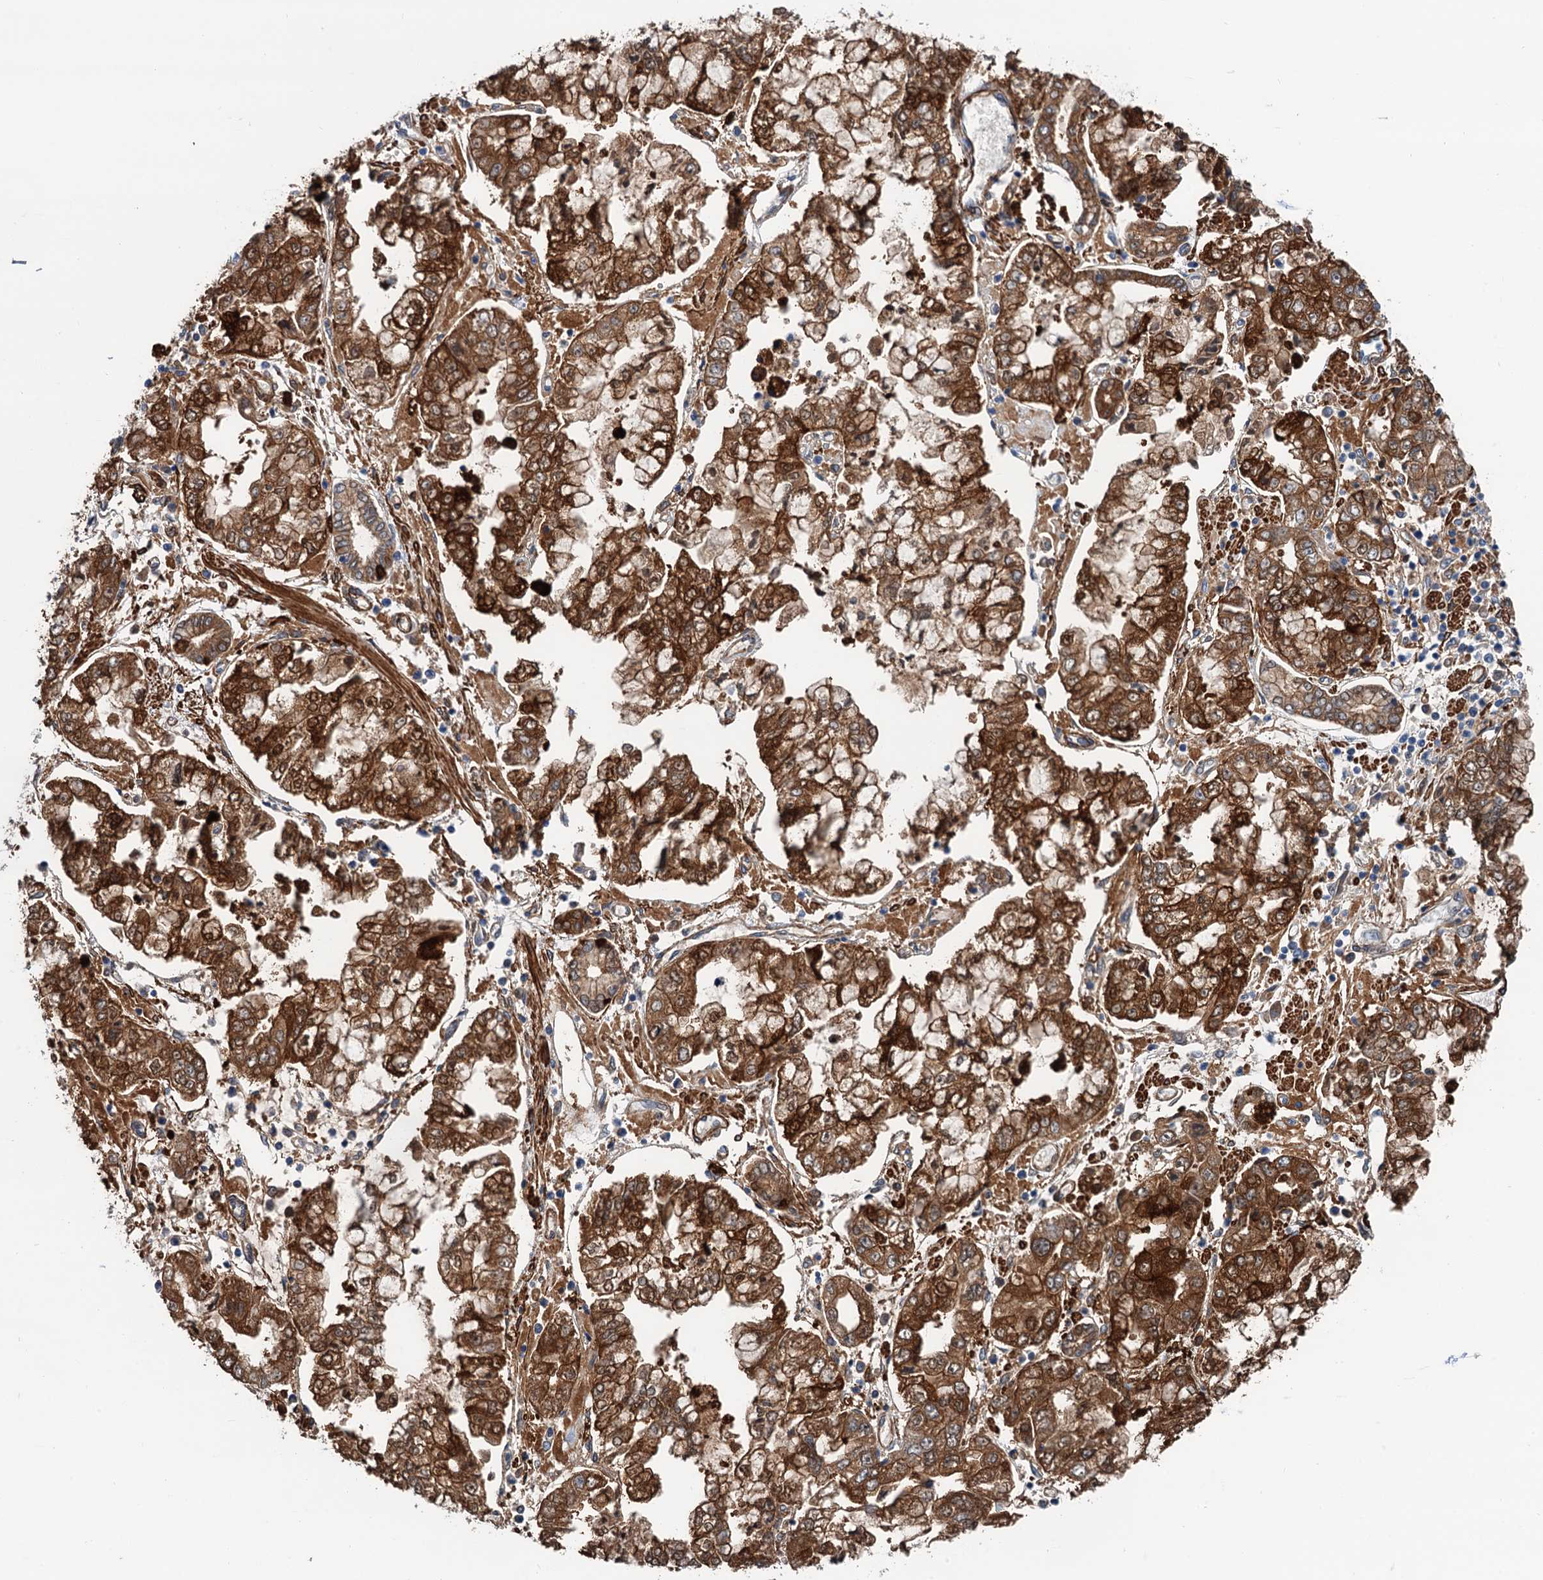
{"staining": {"intensity": "strong", "quantity": ">75%", "location": "cytoplasmic/membranous,nuclear"}, "tissue": "stomach cancer", "cell_type": "Tumor cells", "image_type": "cancer", "snomed": [{"axis": "morphology", "description": "Adenocarcinoma, NOS"}, {"axis": "topography", "description": "Stomach"}], "caption": "Stomach adenocarcinoma tissue shows strong cytoplasmic/membranous and nuclear expression in about >75% of tumor cells, visualized by immunohistochemistry.", "gene": "CSTPP1", "patient": {"sex": "male", "age": 76}}